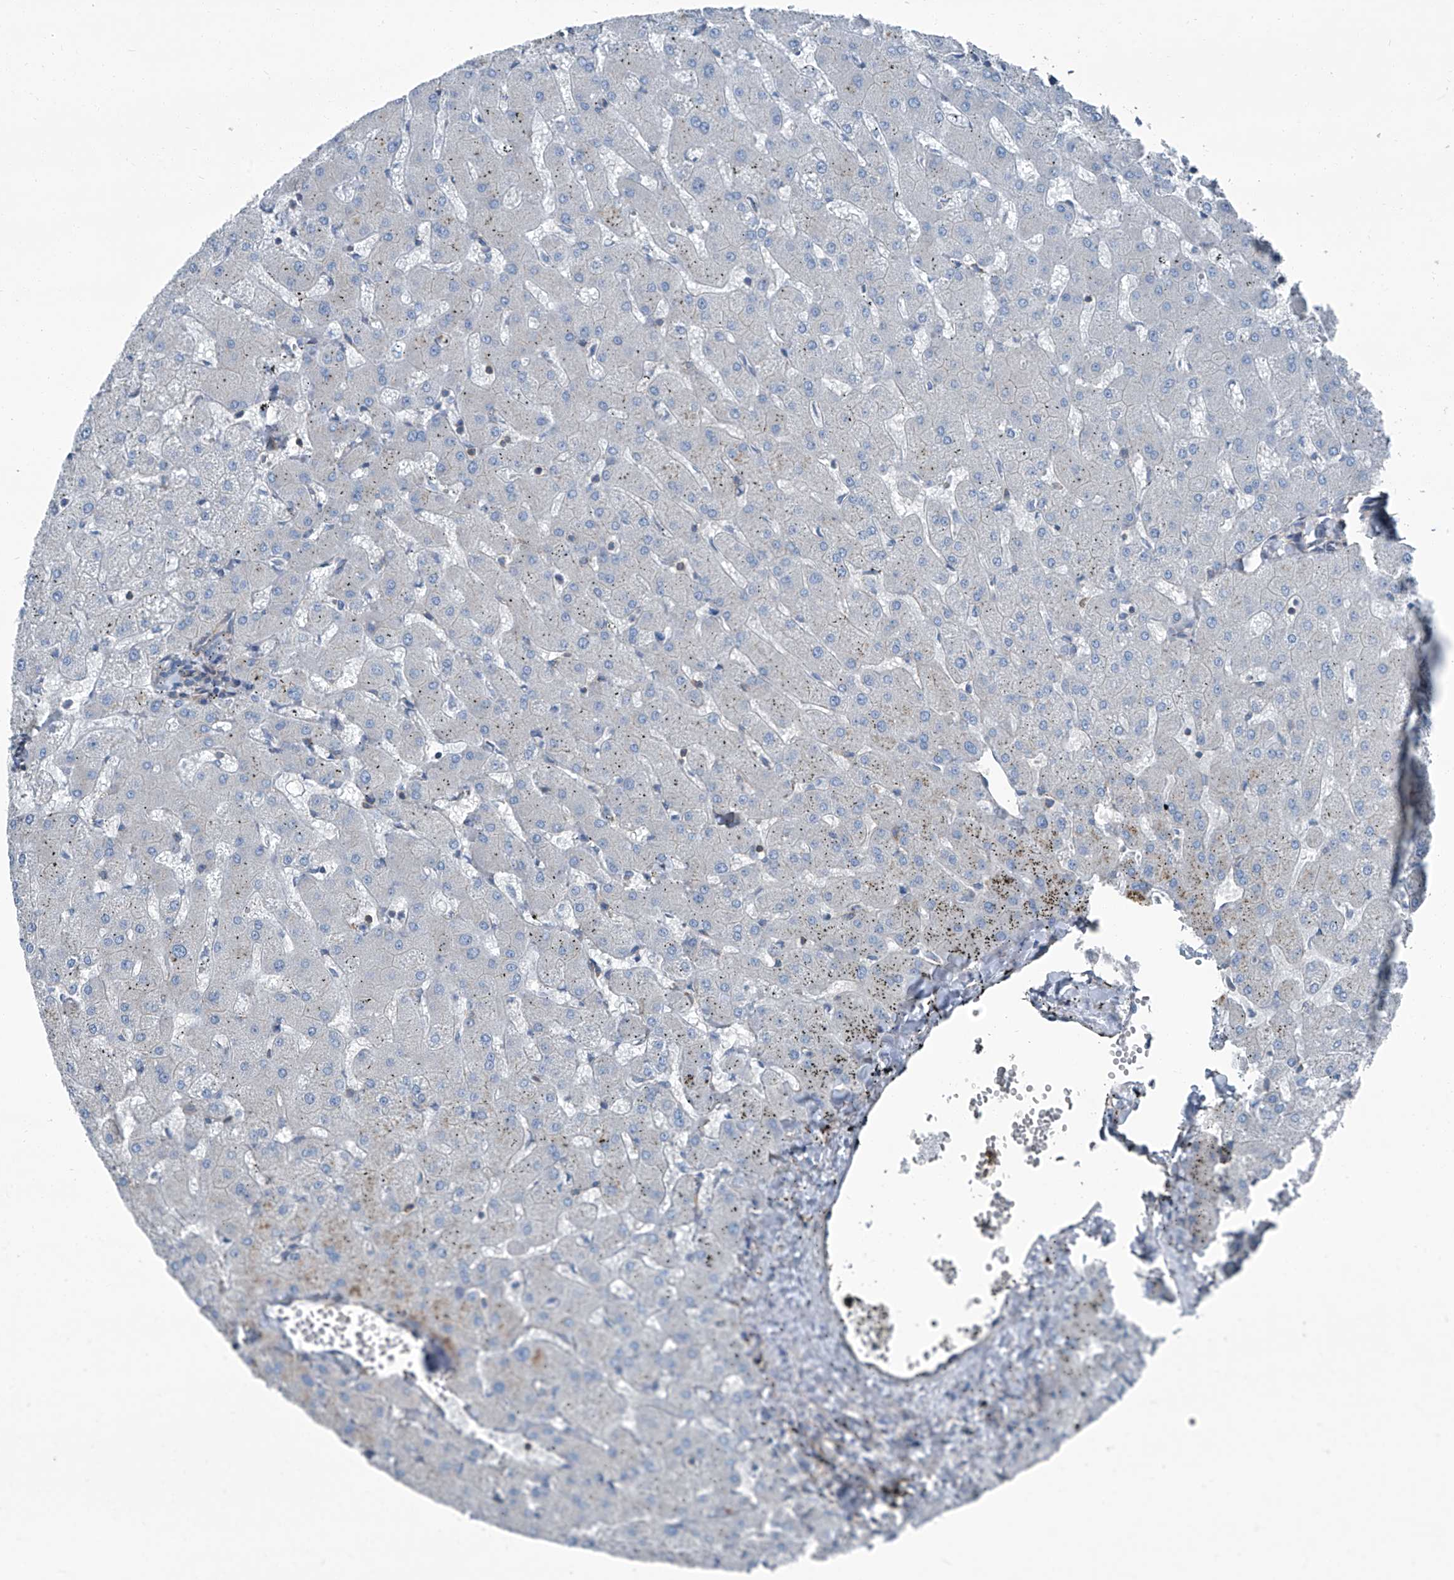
{"staining": {"intensity": "negative", "quantity": "none", "location": "none"}, "tissue": "liver", "cell_type": "Cholangiocytes", "image_type": "normal", "snomed": [{"axis": "morphology", "description": "Normal tissue, NOS"}, {"axis": "topography", "description": "Liver"}], "caption": "A high-resolution image shows immunohistochemistry staining of unremarkable liver, which displays no significant expression in cholangiocytes.", "gene": "SEPTIN7", "patient": {"sex": "female", "age": 63}}